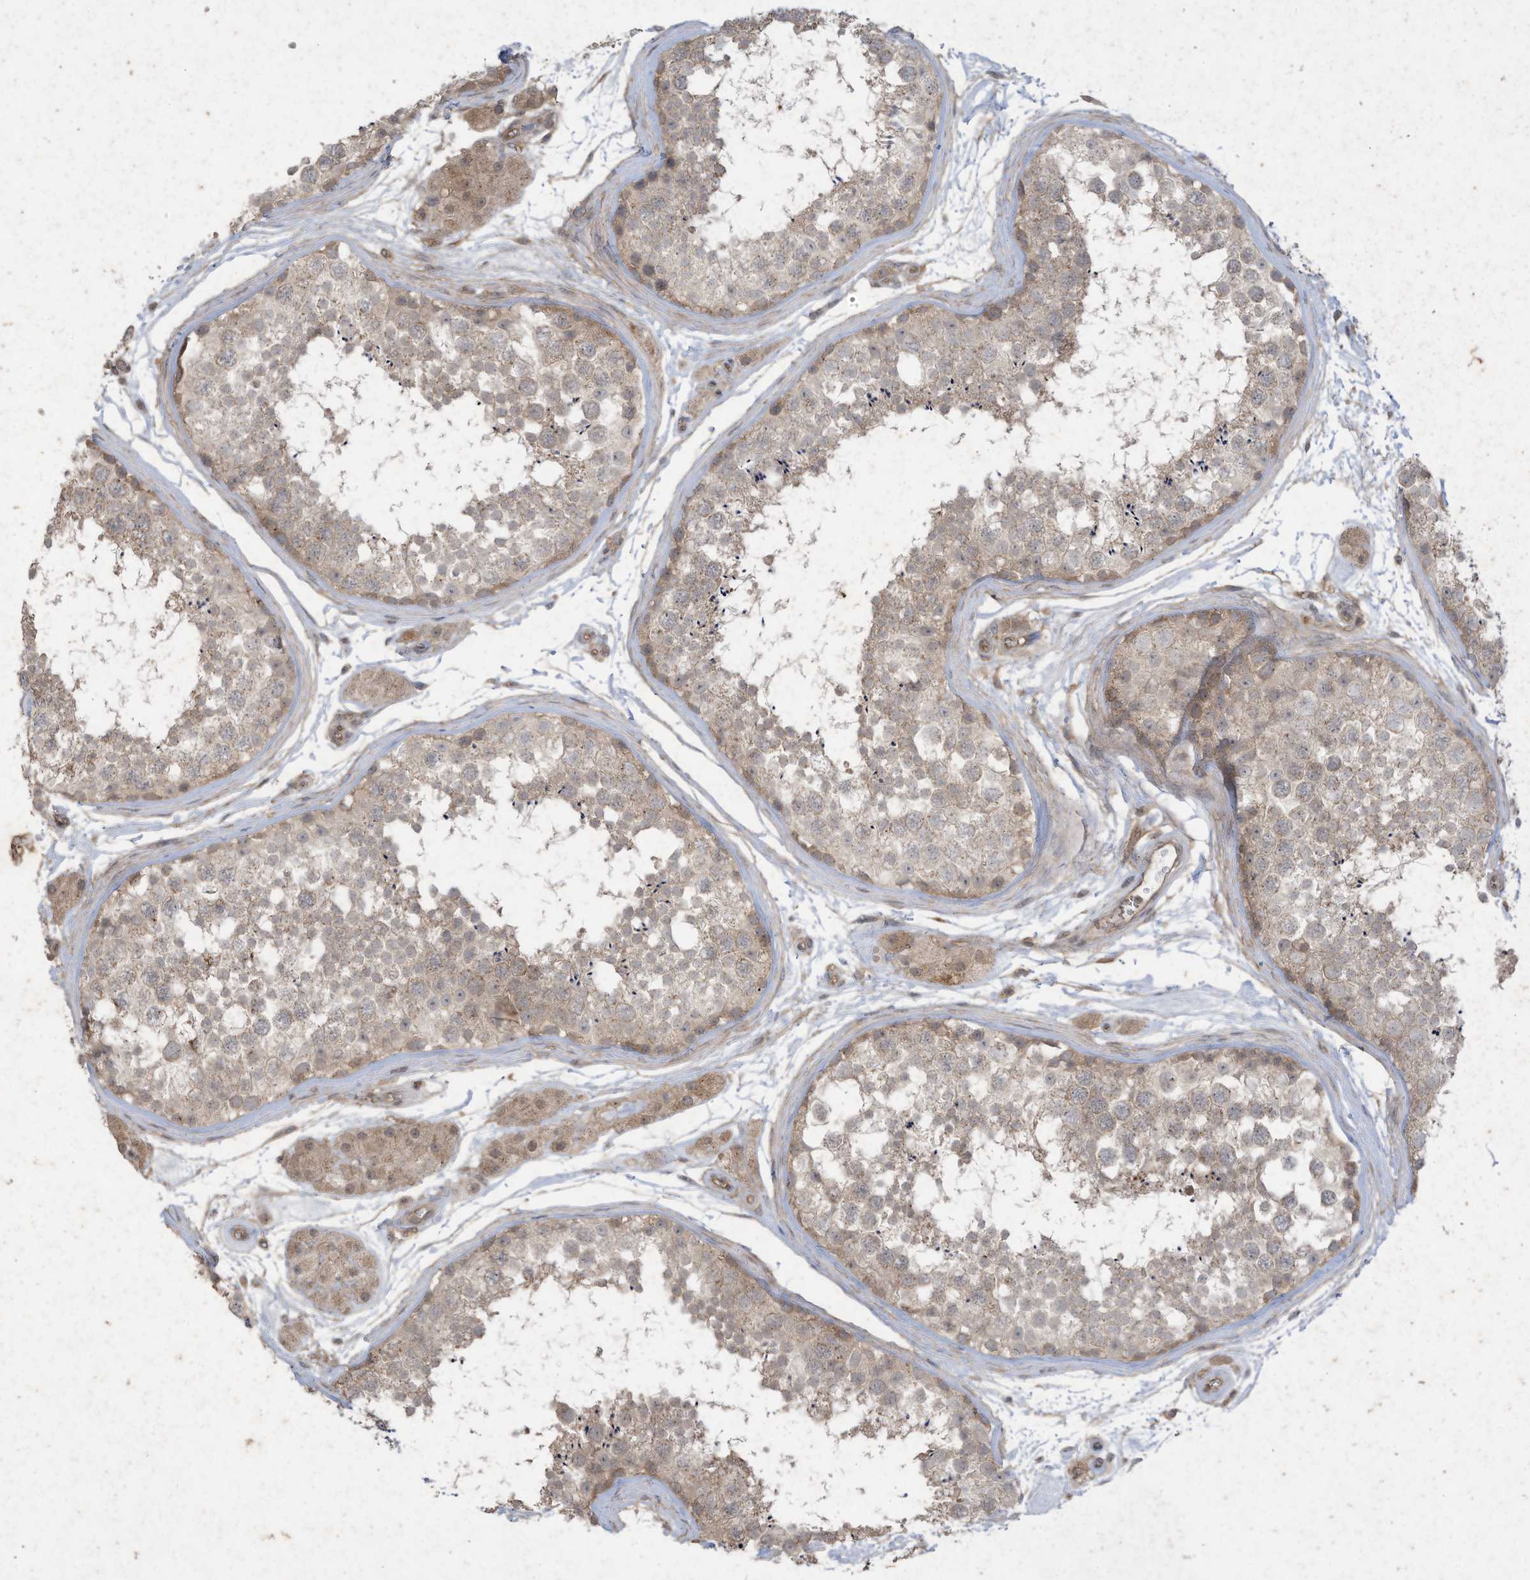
{"staining": {"intensity": "weak", "quantity": "25%-75%", "location": "cytoplasmic/membranous"}, "tissue": "testis", "cell_type": "Cells in seminiferous ducts", "image_type": "normal", "snomed": [{"axis": "morphology", "description": "Normal tissue, NOS"}, {"axis": "topography", "description": "Testis"}], "caption": "Protein staining reveals weak cytoplasmic/membranous positivity in approximately 25%-75% of cells in seminiferous ducts in benign testis.", "gene": "MATN2", "patient": {"sex": "male", "age": 56}}